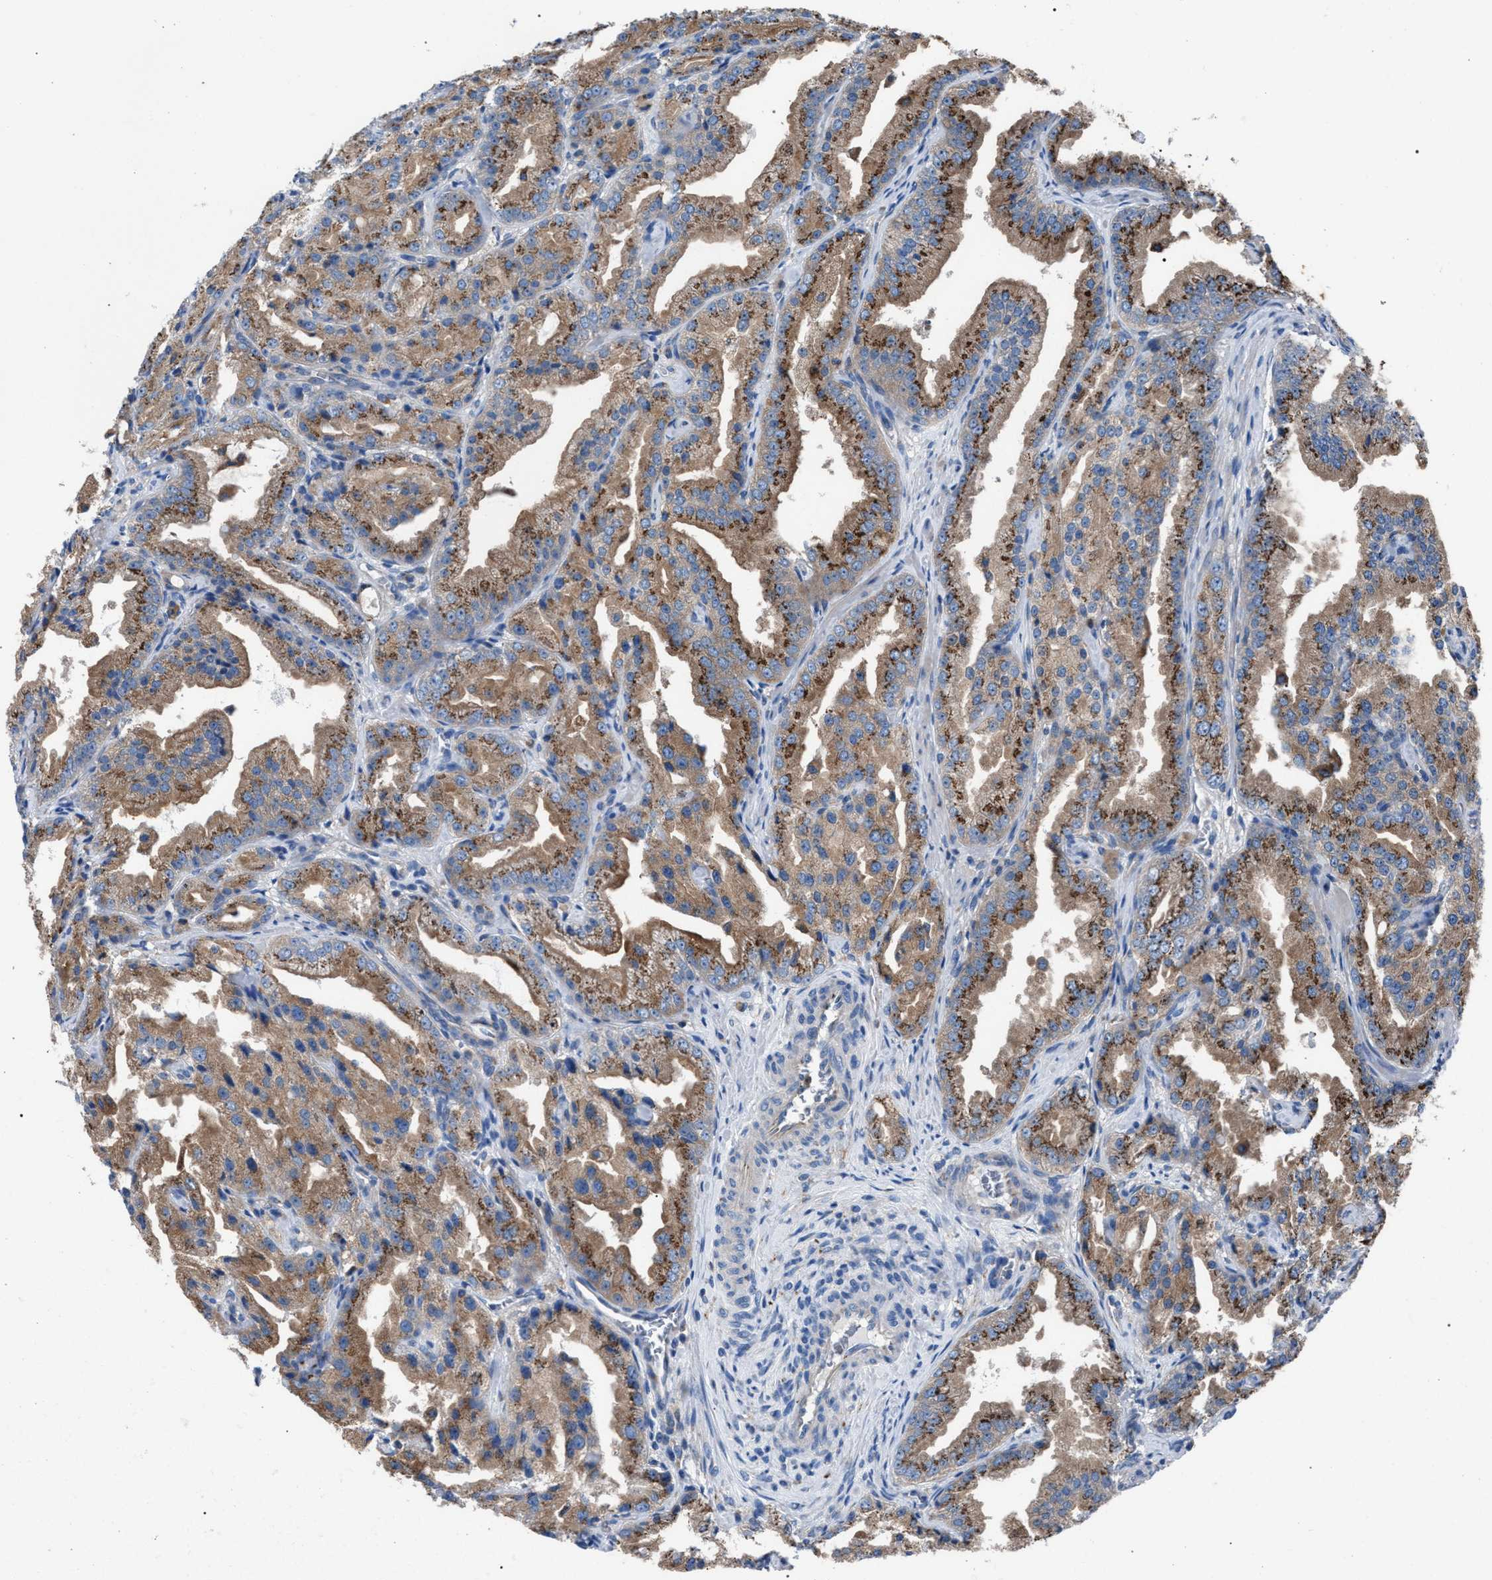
{"staining": {"intensity": "moderate", "quantity": ">75%", "location": "cytoplasmic/membranous"}, "tissue": "prostate cancer", "cell_type": "Tumor cells", "image_type": "cancer", "snomed": [{"axis": "morphology", "description": "Adenocarcinoma, High grade"}, {"axis": "topography", "description": "Prostate"}], "caption": "High-grade adenocarcinoma (prostate) tissue demonstrates moderate cytoplasmic/membranous staining in about >75% of tumor cells Immunohistochemistry stains the protein of interest in brown and the nuclei are stained blue.", "gene": "ATP6V0A1", "patient": {"sex": "male", "age": 61}}